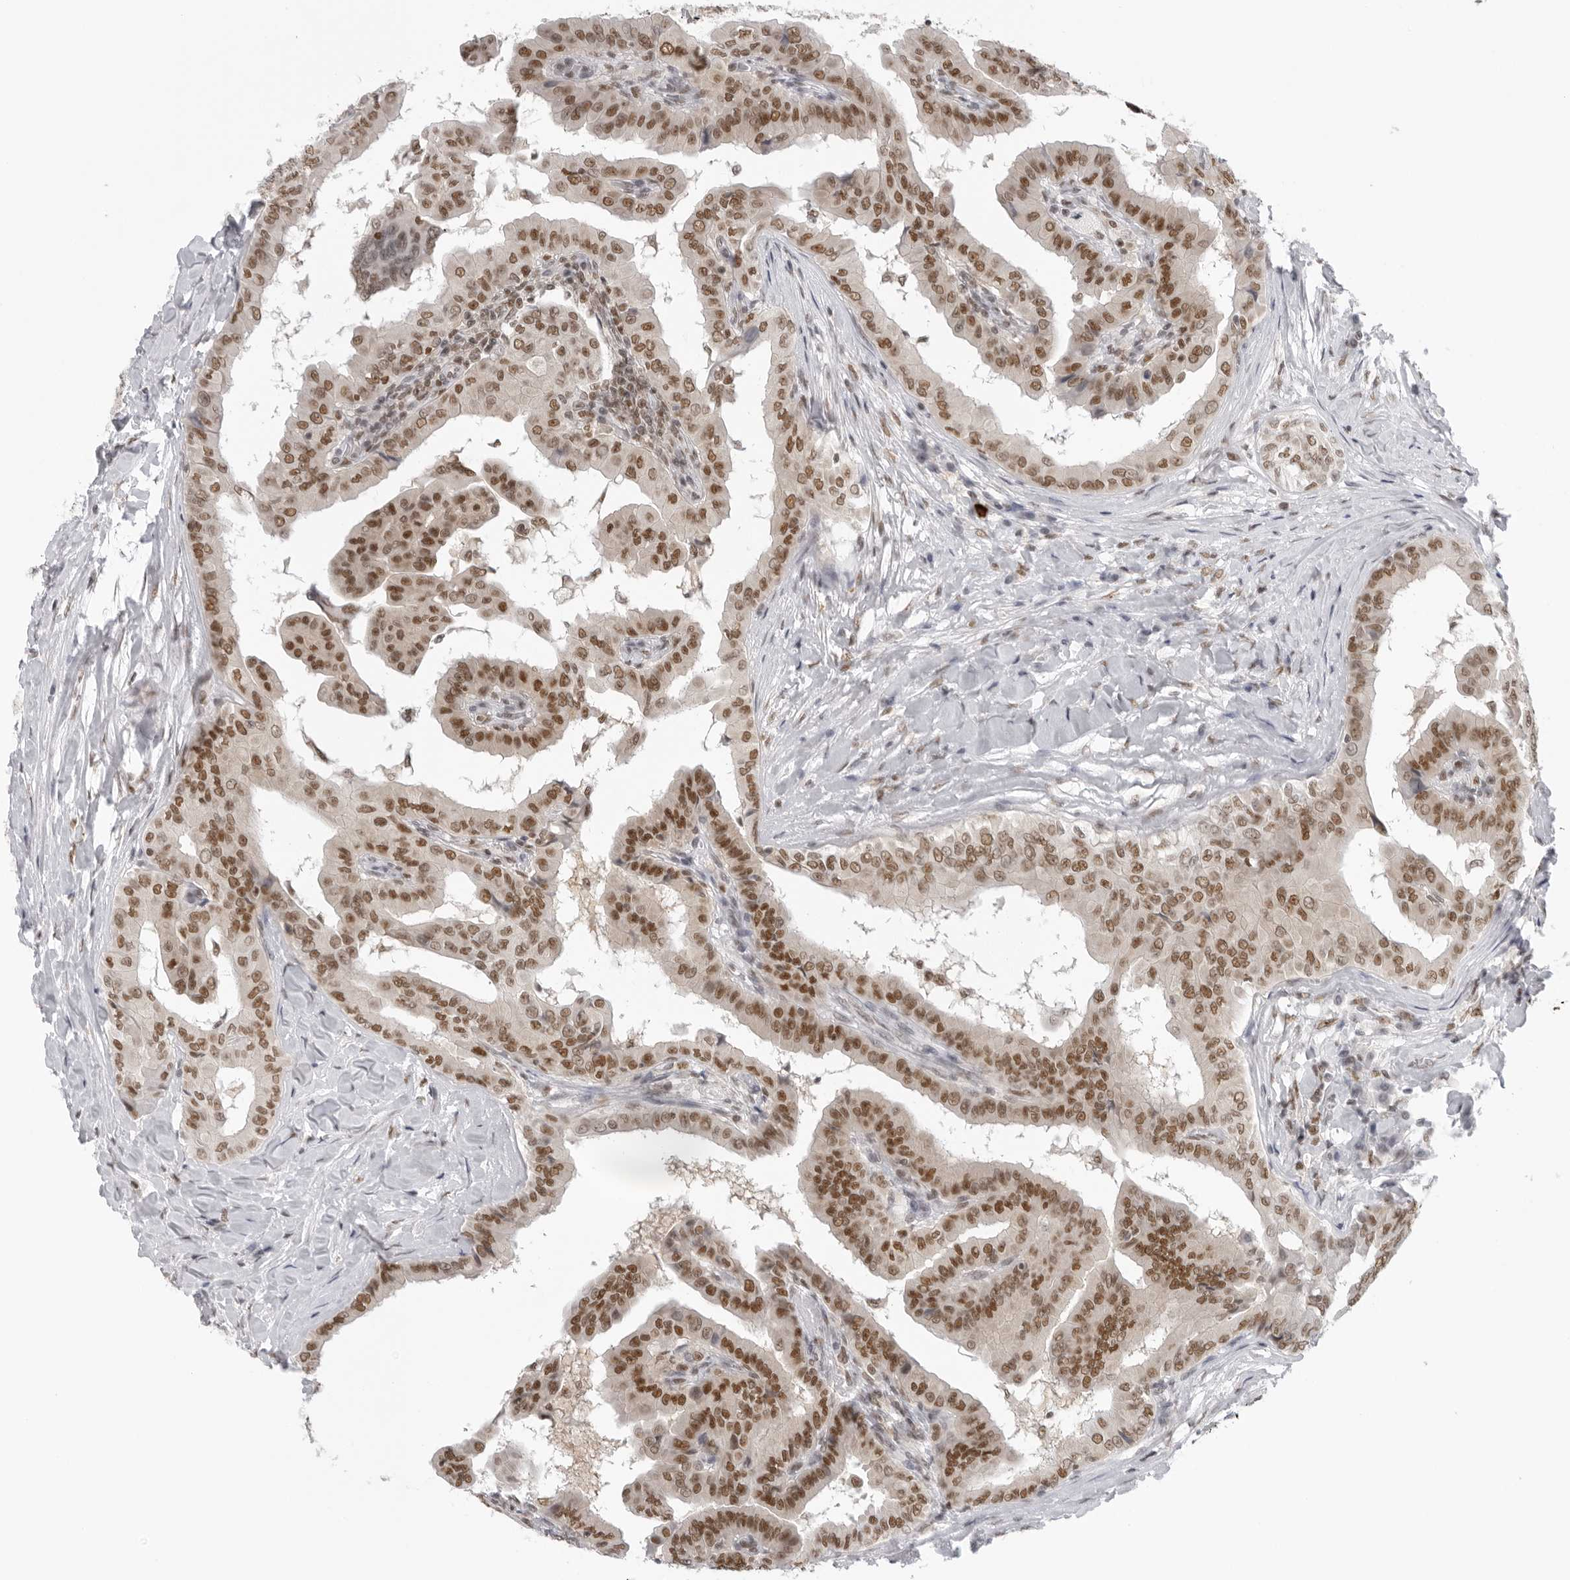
{"staining": {"intensity": "moderate", "quantity": ">75%", "location": "nuclear"}, "tissue": "thyroid cancer", "cell_type": "Tumor cells", "image_type": "cancer", "snomed": [{"axis": "morphology", "description": "Papillary adenocarcinoma, NOS"}, {"axis": "topography", "description": "Thyroid gland"}], "caption": "Immunohistochemistry (IHC) (DAB (3,3'-diaminobenzidine)) staining of human thyroid cancer (papillary adenocarcinoma) shows moderate nuclear protein expression in approximately >75% of tumor cells. The staining is performed using DAB brown chromogen to label protein expression. The nuclei are counter-stained blue using hematoxylin.", "gene": "RPA2", "patient": {"sex": "male", "age": 33}}